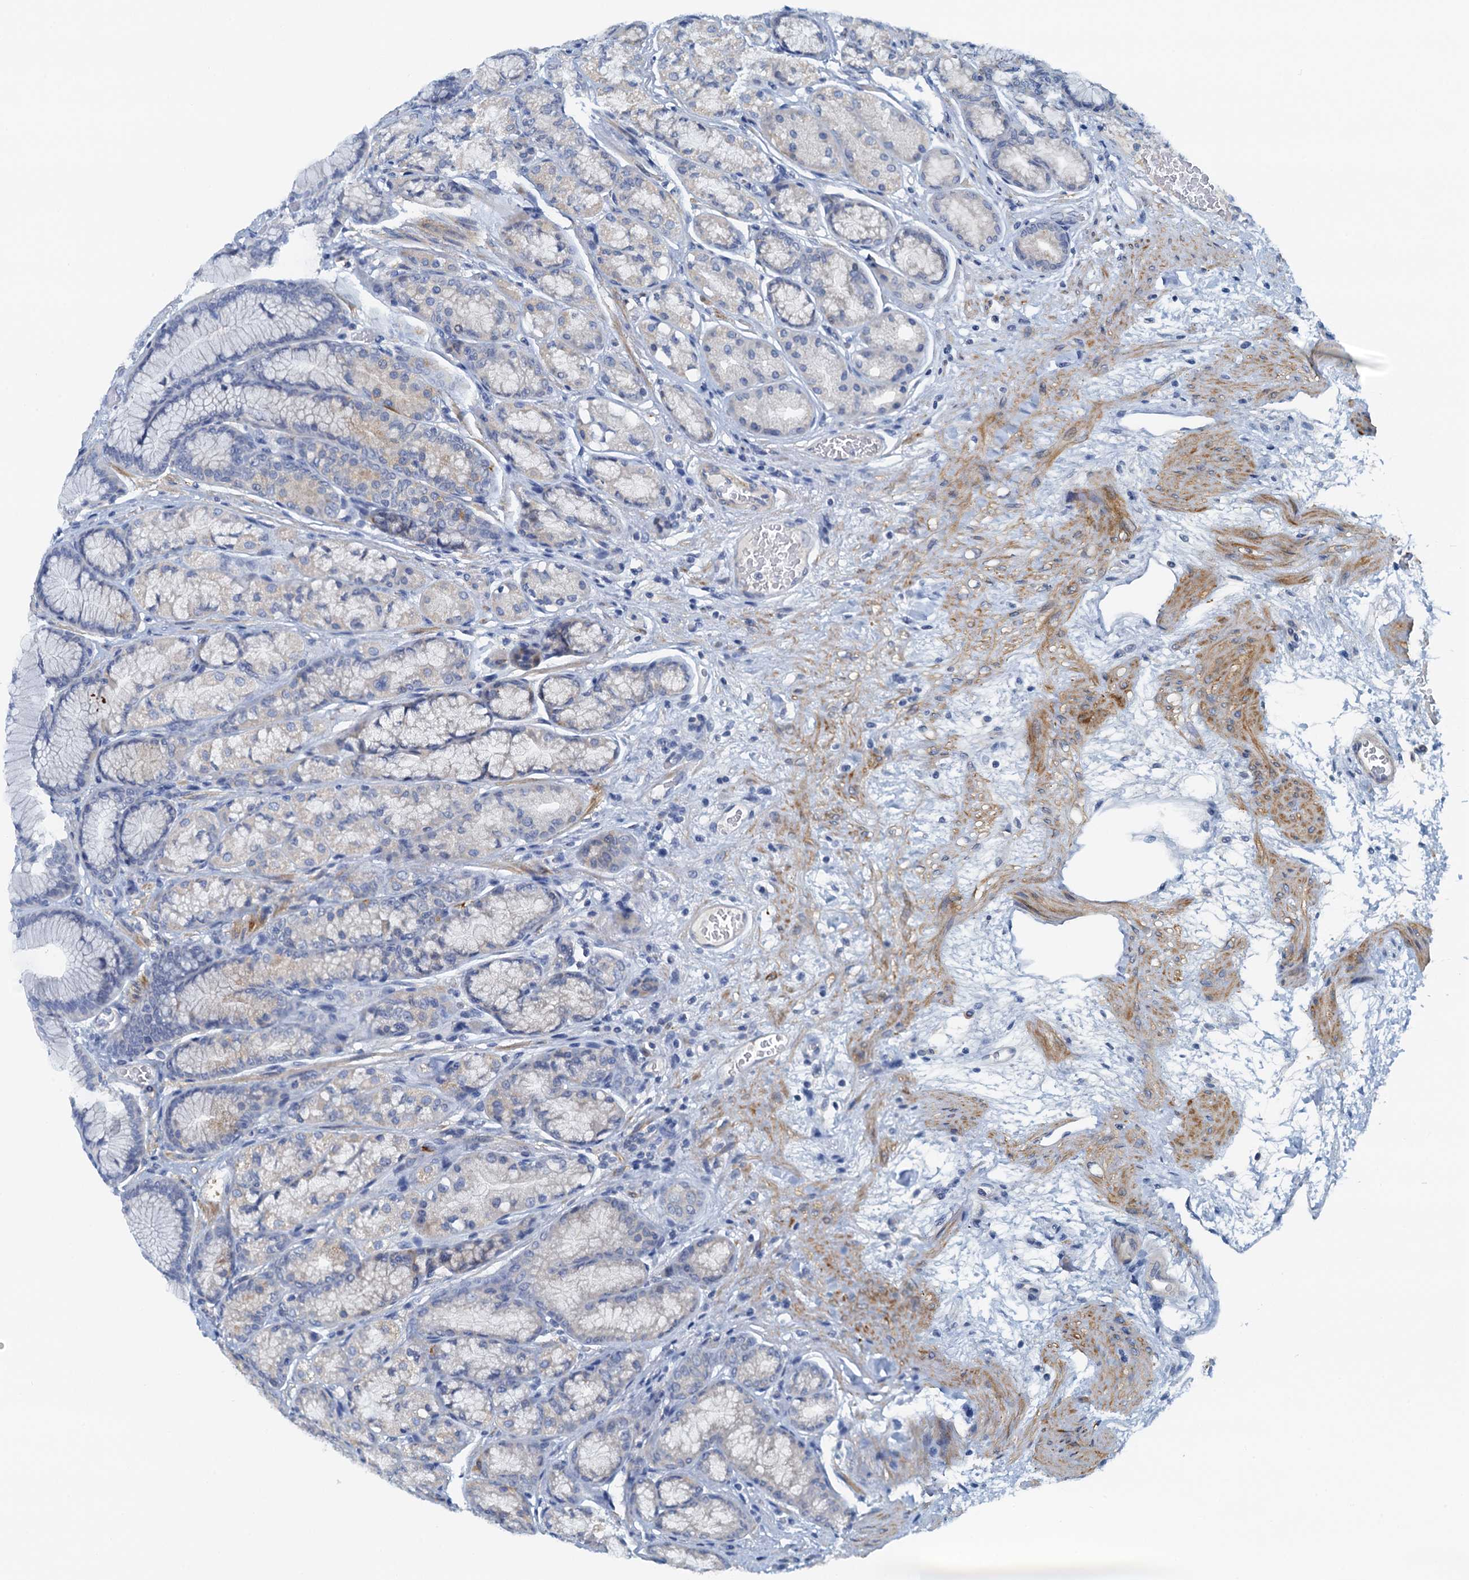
{"staining": {"intensity": "weak", "quantity": "<25%", "location": "cytoplasmic/membranous"}, "tissue": "stomach", "cell_type": "Glandular cells", "image_type": "normal", "snomed": [{"axis": "morphology", "description": "Normal tissue, NOS"}, {"axis": "morphology", "description": "Adenocarcinoma, NOS"}, {"axis": "morphology", "description": "Adenocarcinoma, High grade"}, {"axis": "topography", "description": "Stomach, upper"}, {"axis": "topography", "description": "Stomach"}], "caption": "DAB (3,3'-diaminobenzidine) immunohistochemical staining of benign stomach reveals no significant expression in glandular cells.", "gene": "DTD1", "patient": {"sex": "female", "age": 65}}